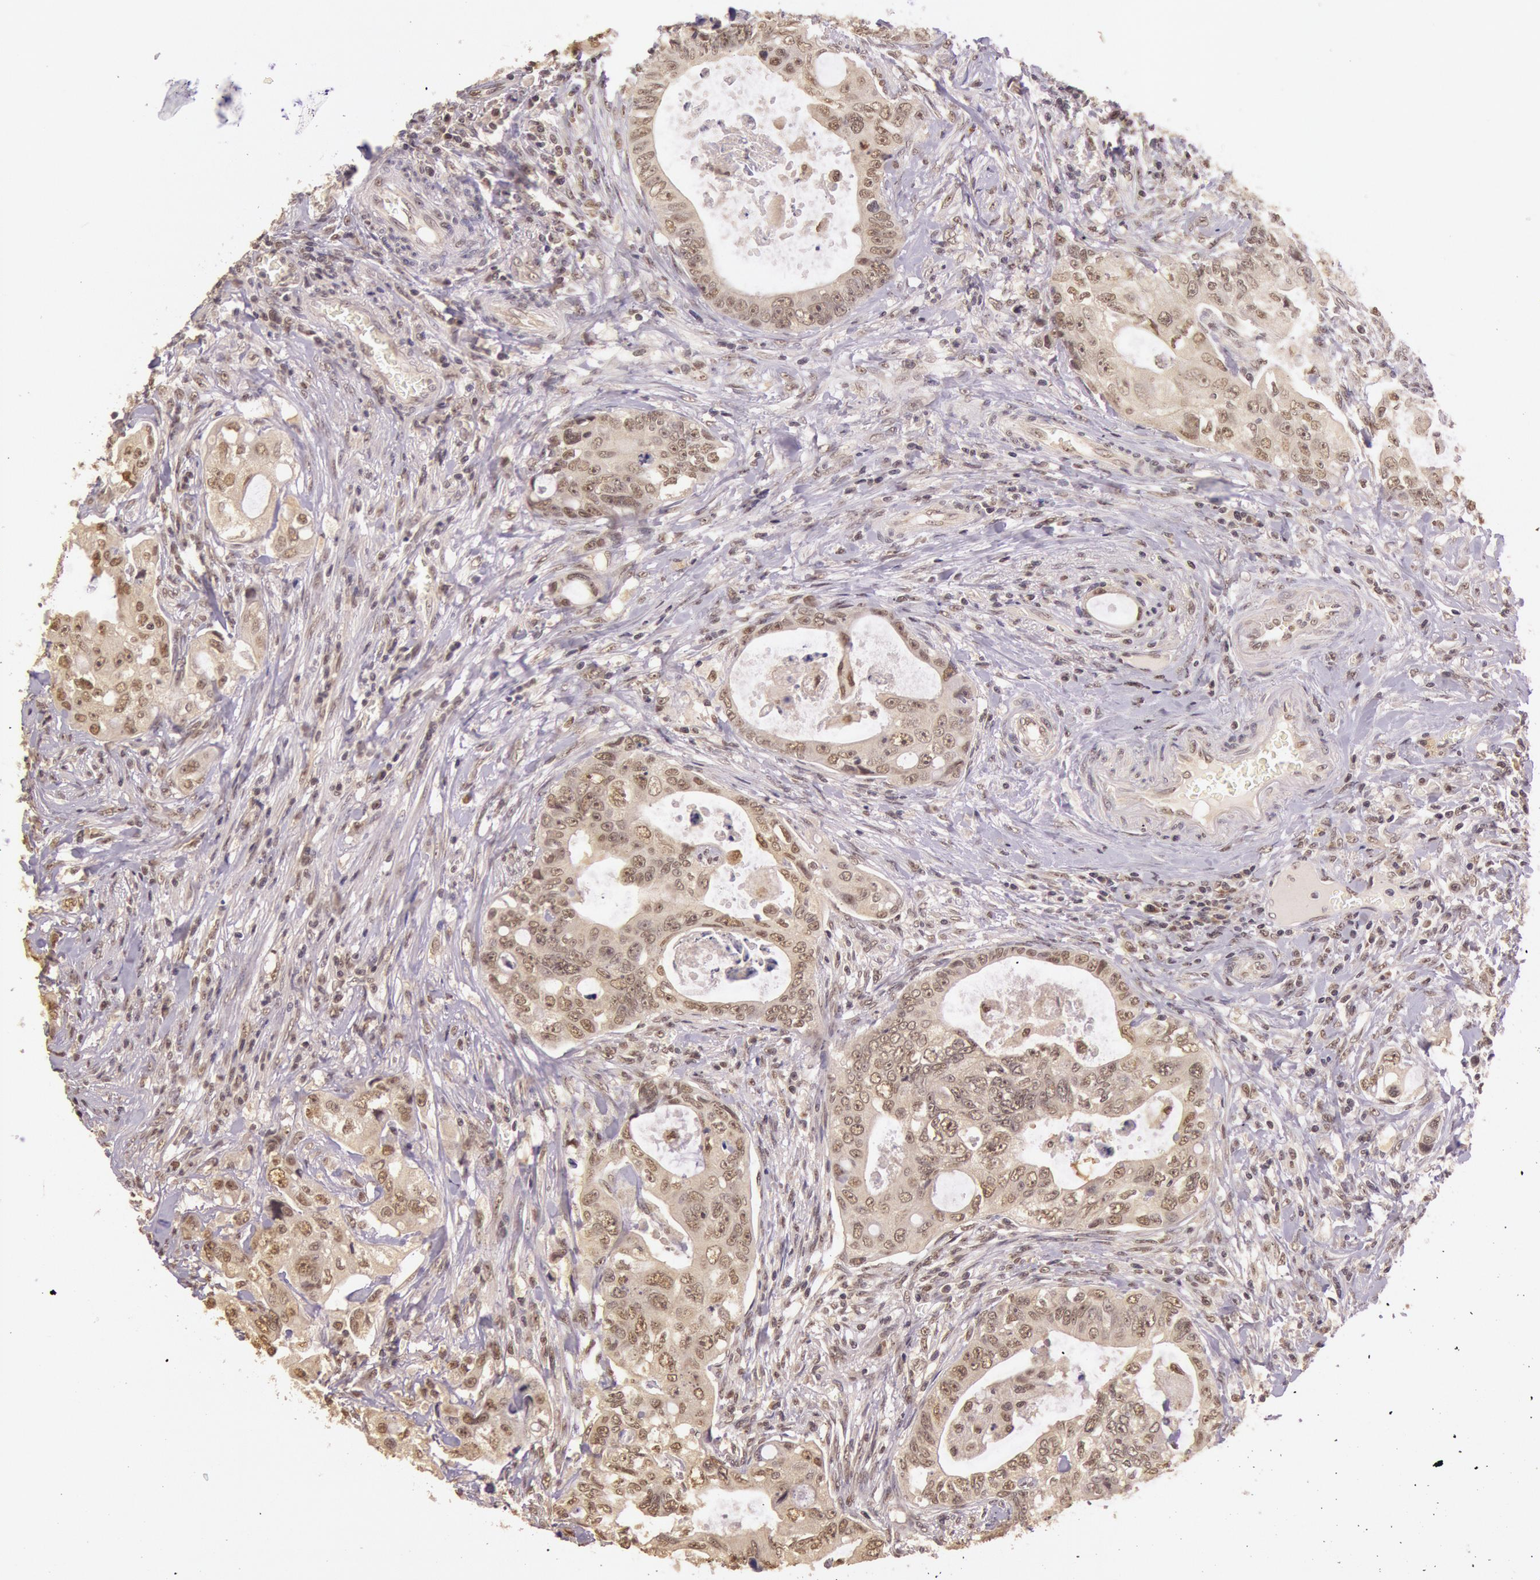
{"staining": {"intensity": "weak", "quantity": "25%-75%", "location": "cytoplasmic/membranous,nuclear"}, "tissue": "colorectal cancer", "cell_type": "Tumor cells", "image_type": "cancer", "snomed": [{"axis": "morphology", "description": "Adenocarcinoma, NOS"}, {"axis": "topography", "description": "Rectum"}], "caption": "This photomicrograph reveals immunohistochemistry staining of human colorectal cancer, with low weak cytoplasmic/membranous and nuclear positivity in about 25%-75% of tumor cells.", "gene": "RTL10", "patient": {"sex": "female", "age": 57}}